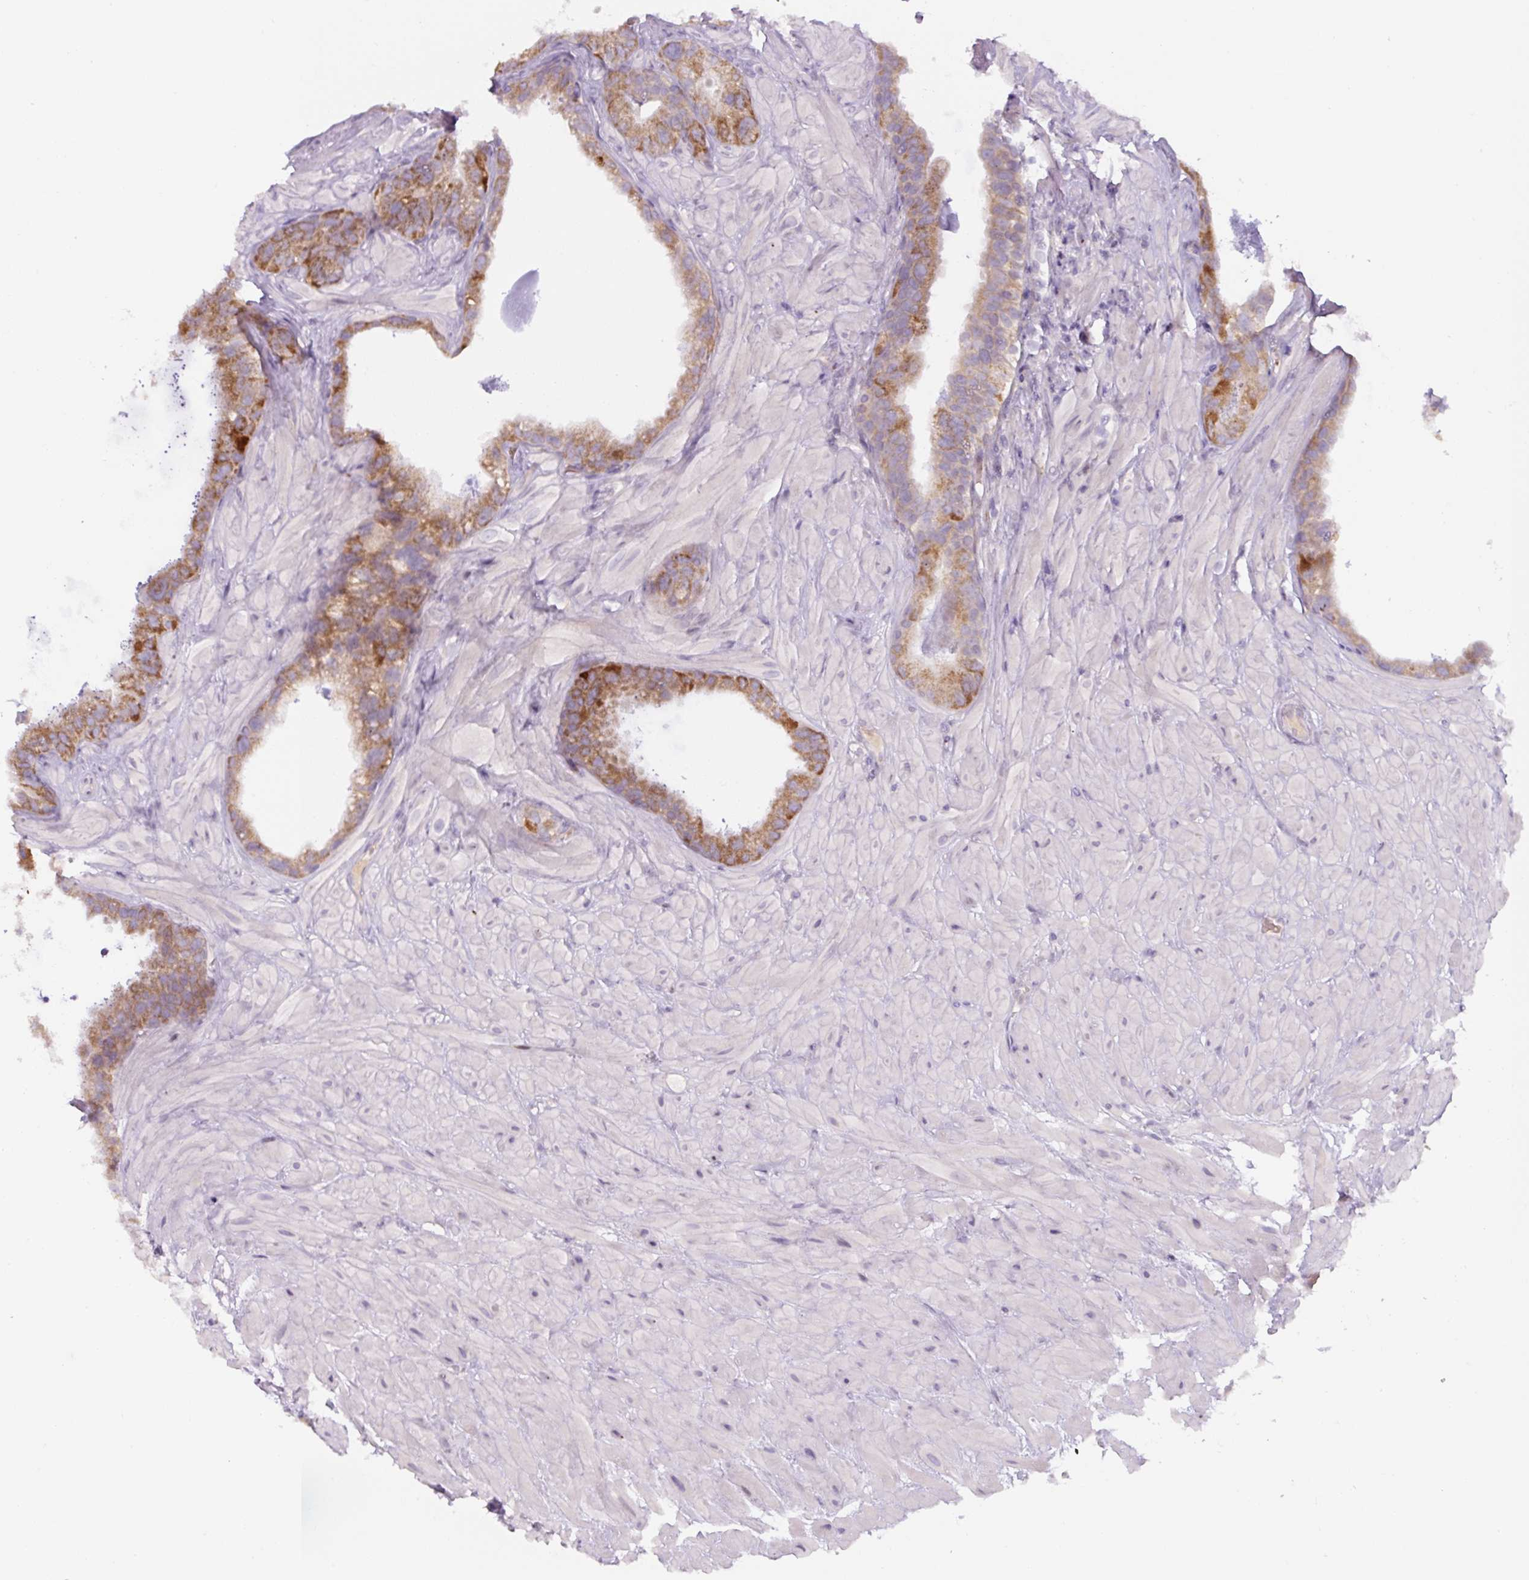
{"staining": {"intensity": "moderate", "quantity": ">75%", "location": "cytoplasmic/membranous"}, "tissue": "seminal vesicle", "cell_type": "Glandular cells", "image_type": "normal", "snomed": [{"axis": "morphology", "description": "Normal tissue, NOS"}, {"axis": "topography", "description": "Seminal veicle"}, {"axis": "topography", "description": "Peripheral nerve tissue"}], "caption": "Seminal vesicle stained with immunohistochemistry demonstrates moderate cytoplasmic/membranous staining in about >75% of glandular cells.", "gene": "YIF1B", "patient": {"sex": "male", "age": 76}}